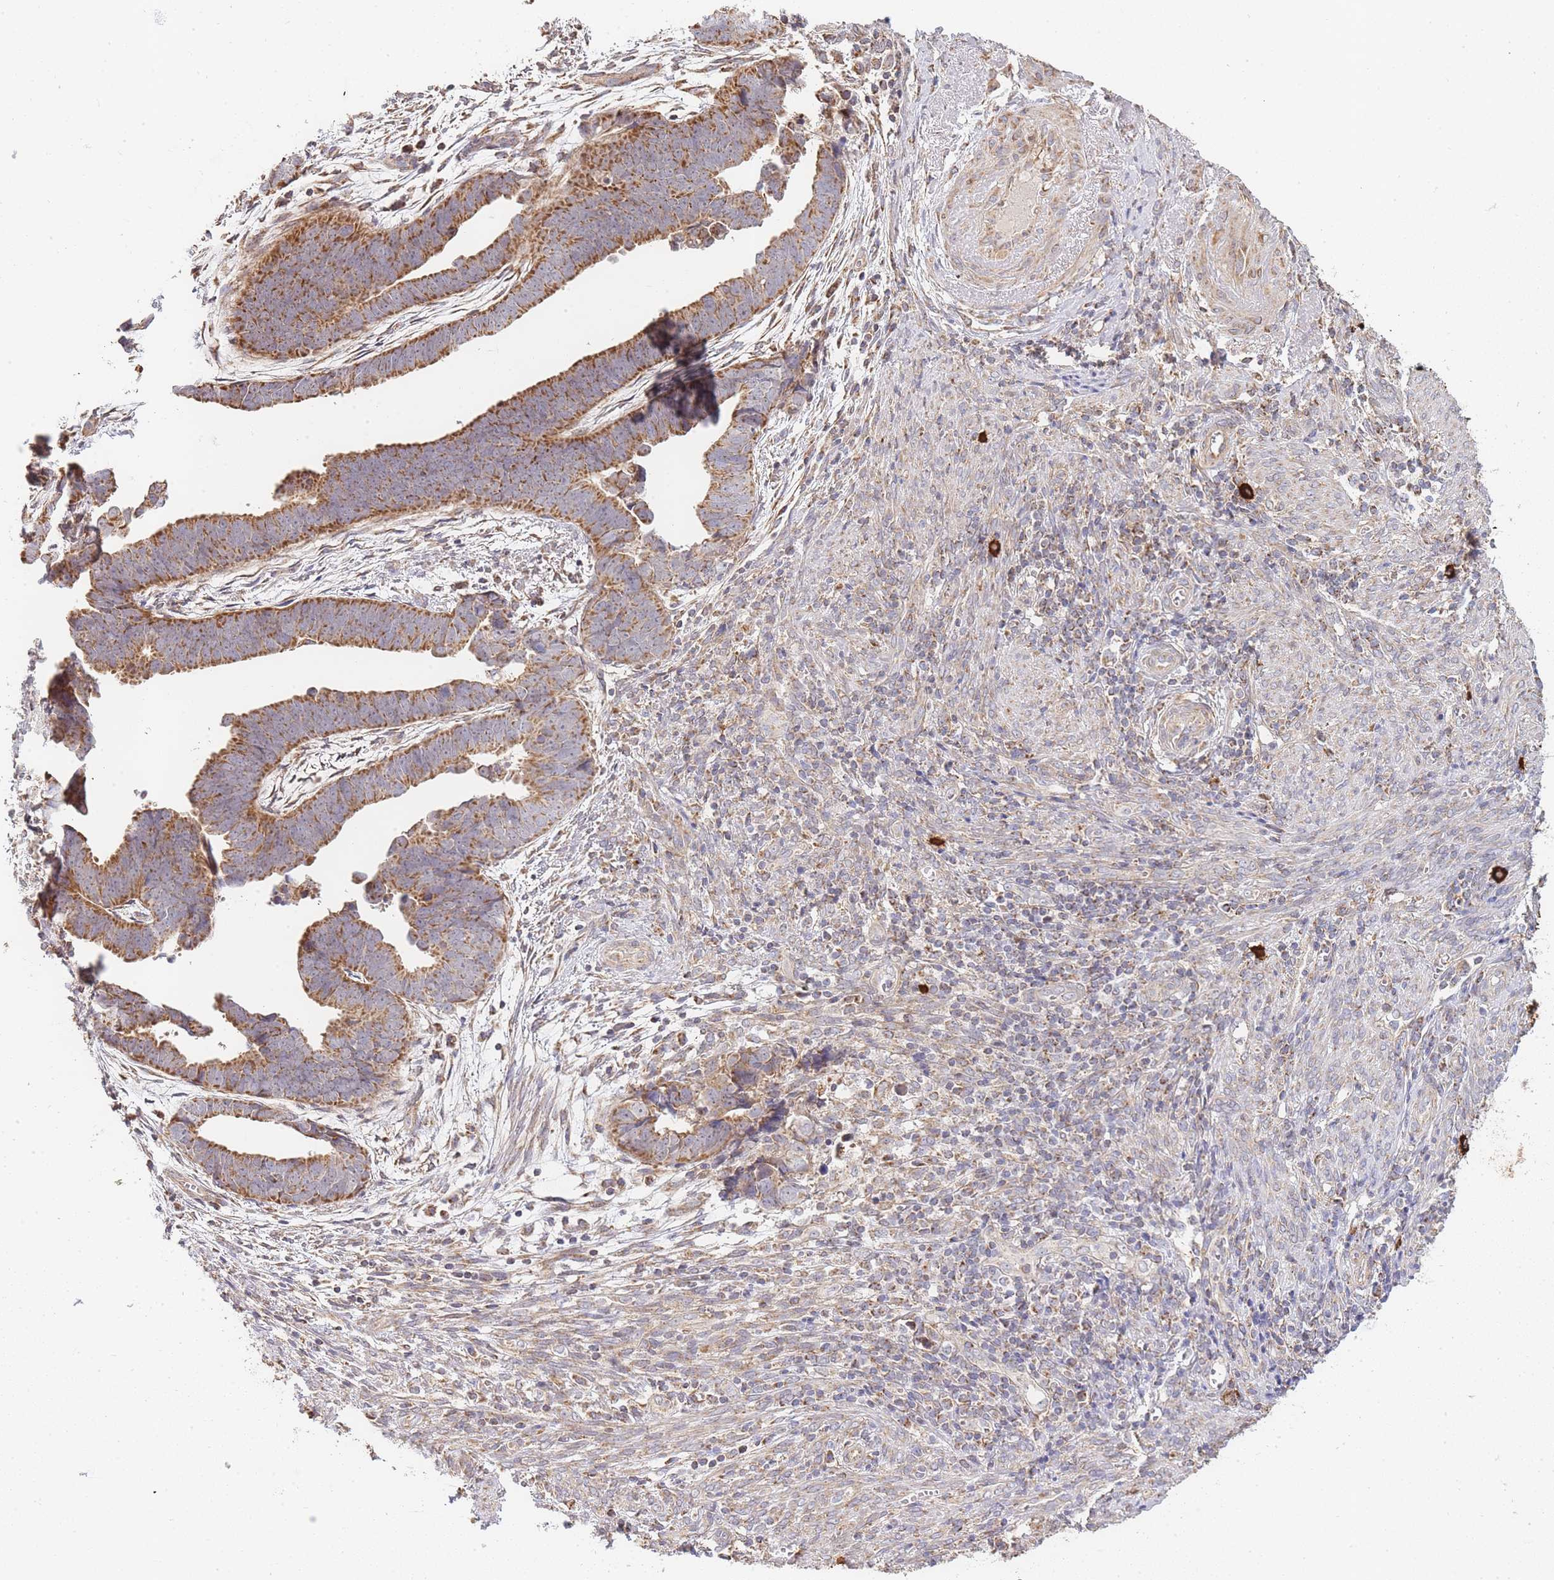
{"staining": {"intensity": "strong", "quantity": ">75%", "location": "cytoplasmic/membranous"}, "tissue": "endometrial cancer", "cell_type": "Tumor cells", "image_type": "cancer", "snomed": [{"axis": "morphology", "description": "Adenocarcinoma, NOS"}, {"axis": "topography", "description": "Endometrium"}], "caption": "IHC photomicrograph of neoplastic tissue: endometrial cancer stained using IHC shows high levels of strong protein expression localized specifically in the cytoplasmic/membranous of tumor cells, appearing as a cytoplasmic/membranous brown color.", "gene": "ADCY9", "patient": {"sex": "female", "age": 75}}